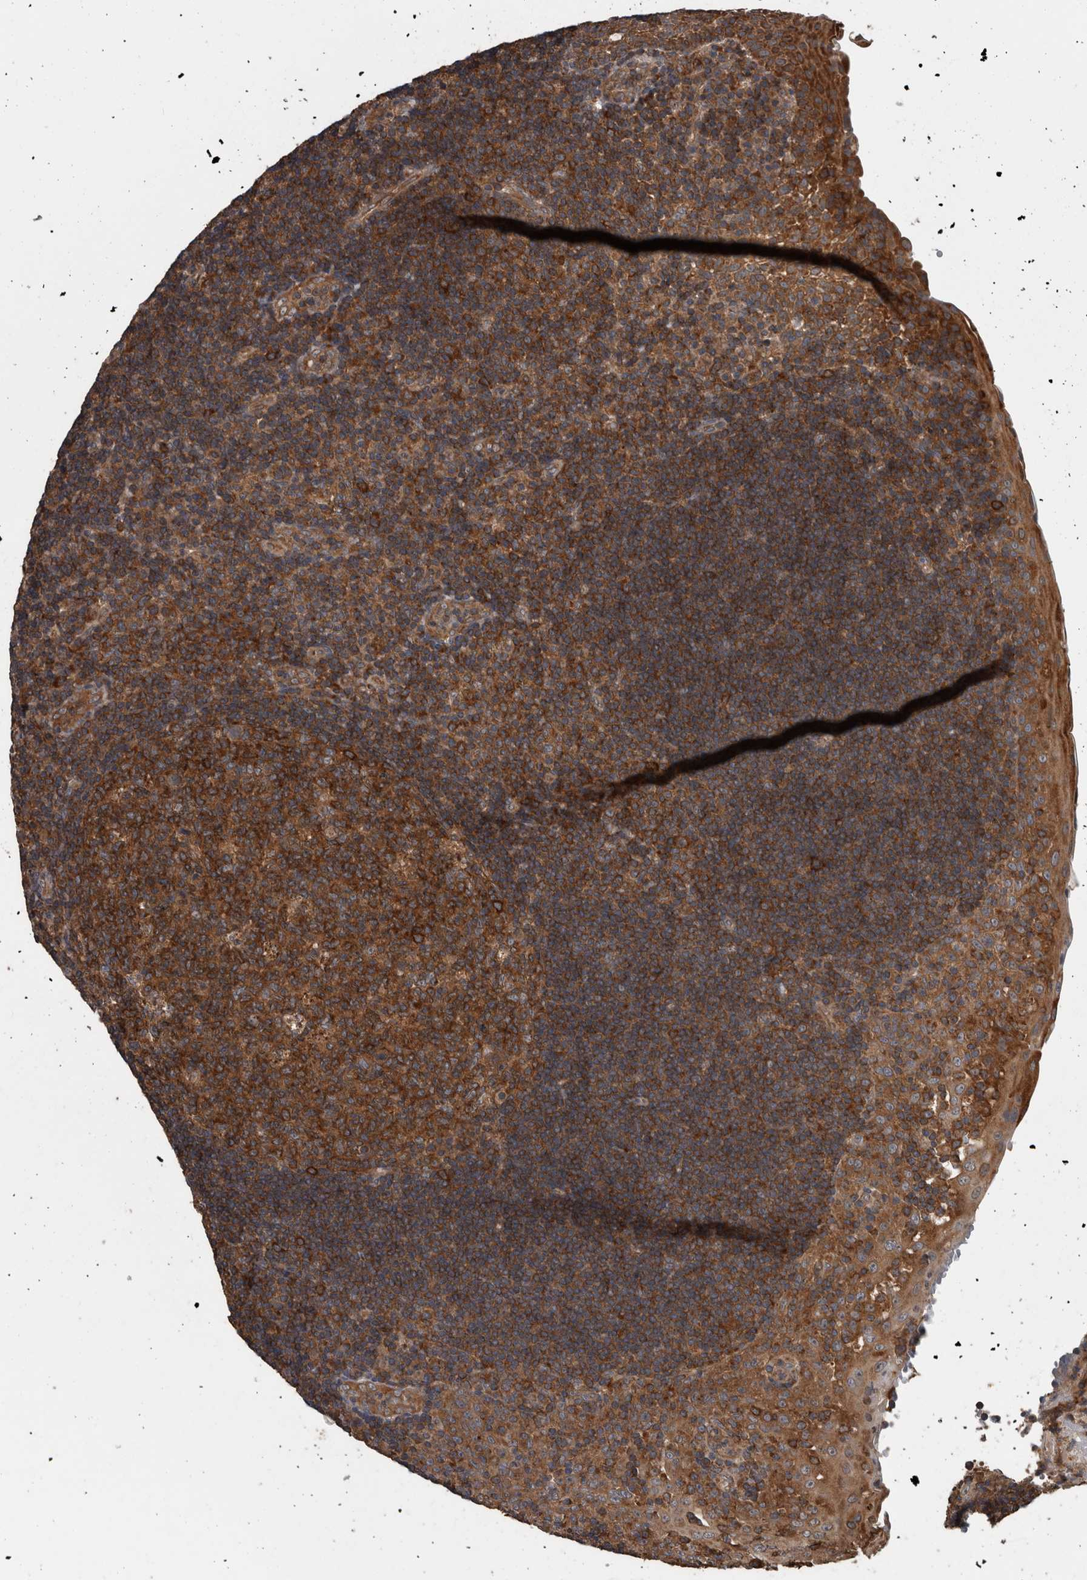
{"staining": {"intensity": "strong", "quantity": ">75%", "location": "cytoplasmic/membranous"}, "tissue": "tonsil", "cell_type": "Germinal center cells", "image_type": "normal", "snomed": [{"axis": "morphology", "description": "Normal tissue, NOS"}, {"axis": "topography", "description": "Tonsil"}], "caption": "Germinal center cells exhibit high levels of strong cytoplasmic/membranous positivity in approximately >75% of cells in benign human tonsil.", "gene": "RIOK3", "patient": {"sex": "female", "age": 40}}